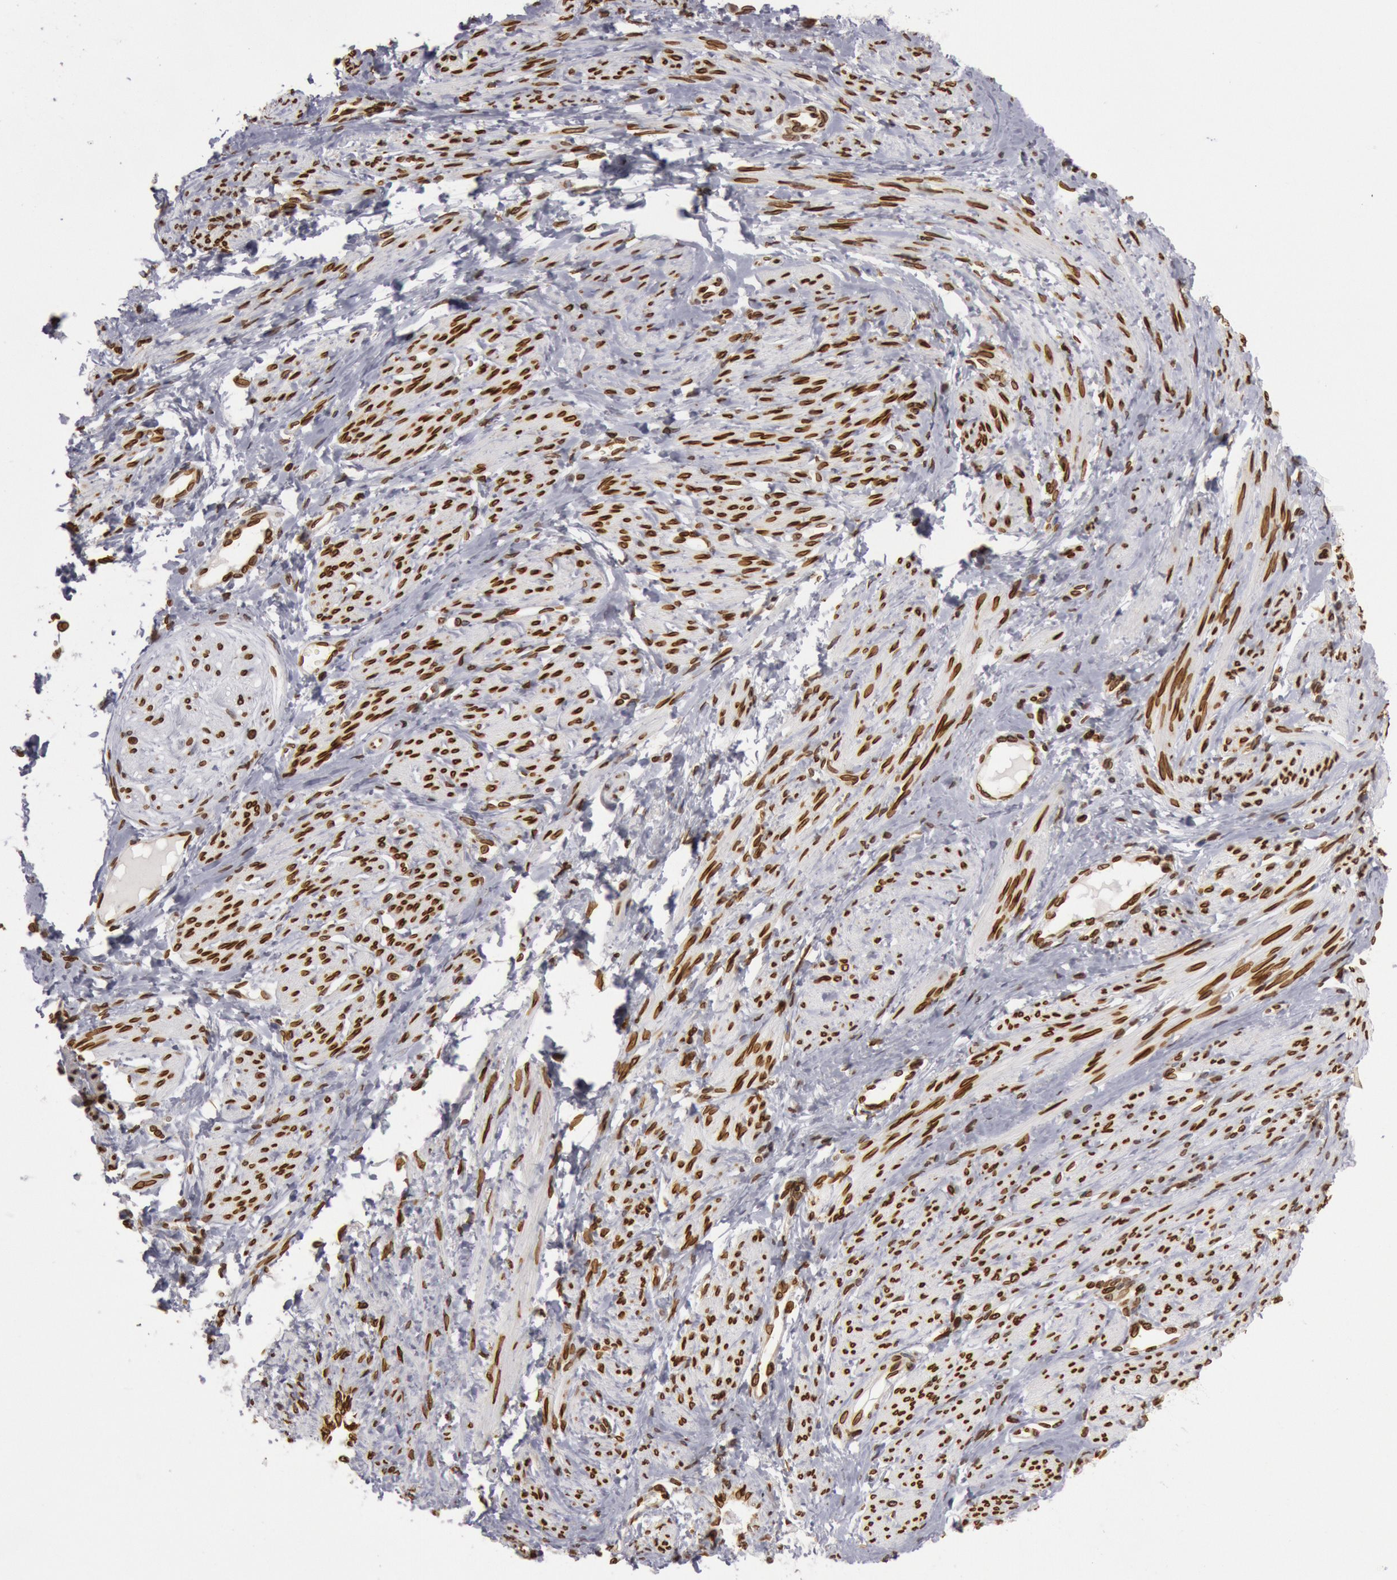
{"staining": {"intensity": "strong", "quantity": ">75%", "location": "nuclear"}, "tissue": "smooth muscle", "cell_type": "Smooth muscle cells", "image_type": "normal", "snomed": [{"axis": "morphology", "description": "Normal tissue, NOS"}, {"axis": "topography", "description": "Smooth muscle"}, {"axis": "topography", "description": "Uterus"}], "caption": "A high-resolution histopathology image shows immunohistochemistry staining of normal smooth muscle, which shows strong nuclear expression in about >75% of smooth muscle cells. (Brightfield microscopy of DAB IHC at high magnification).", "gene": "SUN2", "patient": {"sex": "female", "age": 39}}